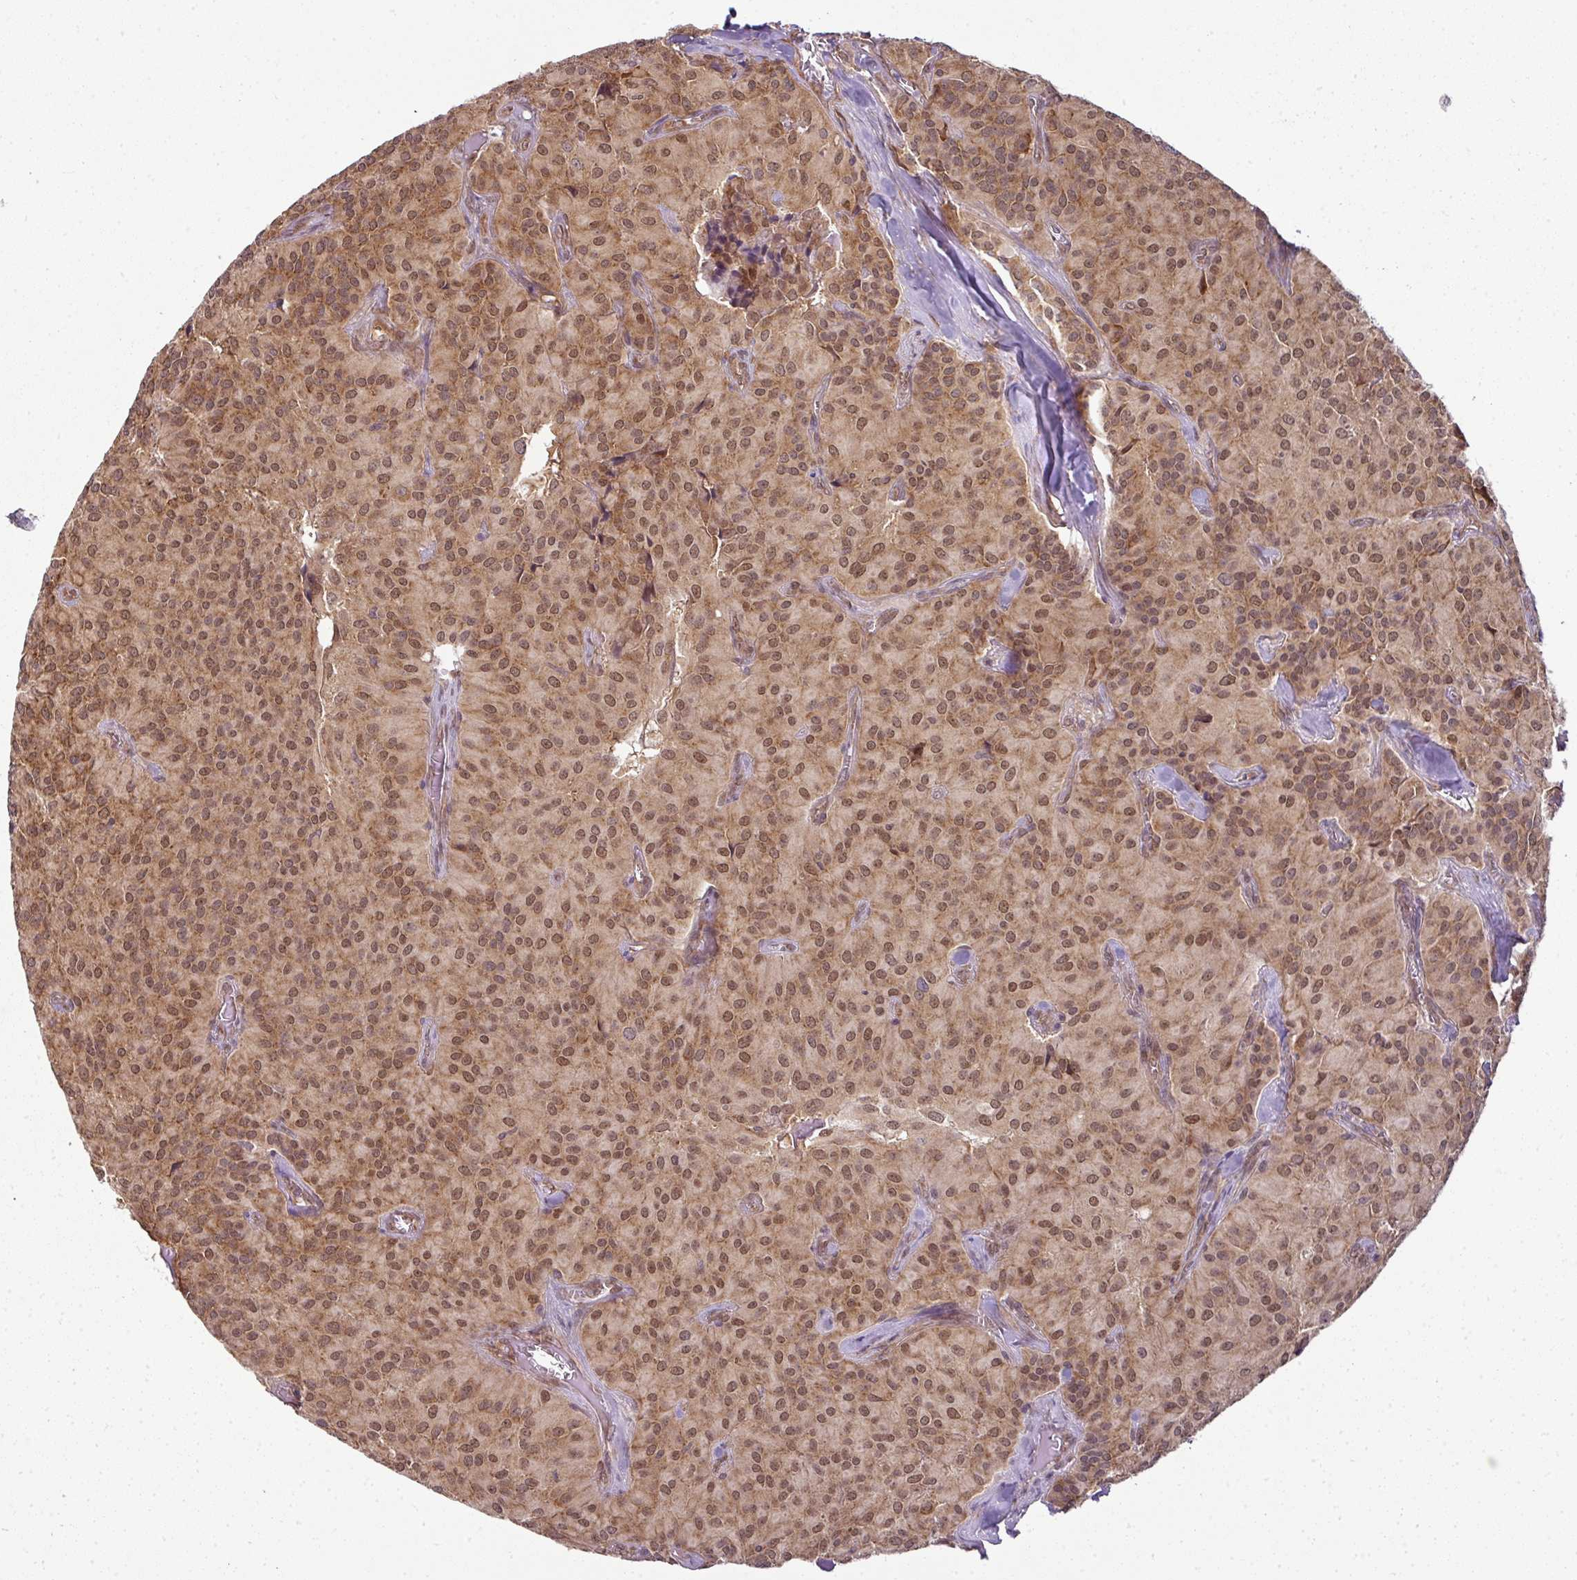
{"staining": {"intensity": "moderate", "quantity": ">75%", "location": "cytoplasmic/membranous,nuclear"}, "tissue": "glioma", "cell_type": "Tumor cells", "image_type": "cancer", "snomed": [{"axis": "morphology", "description": "Glioma, malignant, Low grade"}, {"axis": "topography", "description": "Brain"}], "caption": "Immunohistochemical staining of malignant low-grade glioma displays medium levels of moderate cytoplasmic/membranous and nuclear protein positivity in approximately >75% of tumor cells.", "gene": "RBM4B", "patient": {"sex": "male", "age": 42}}